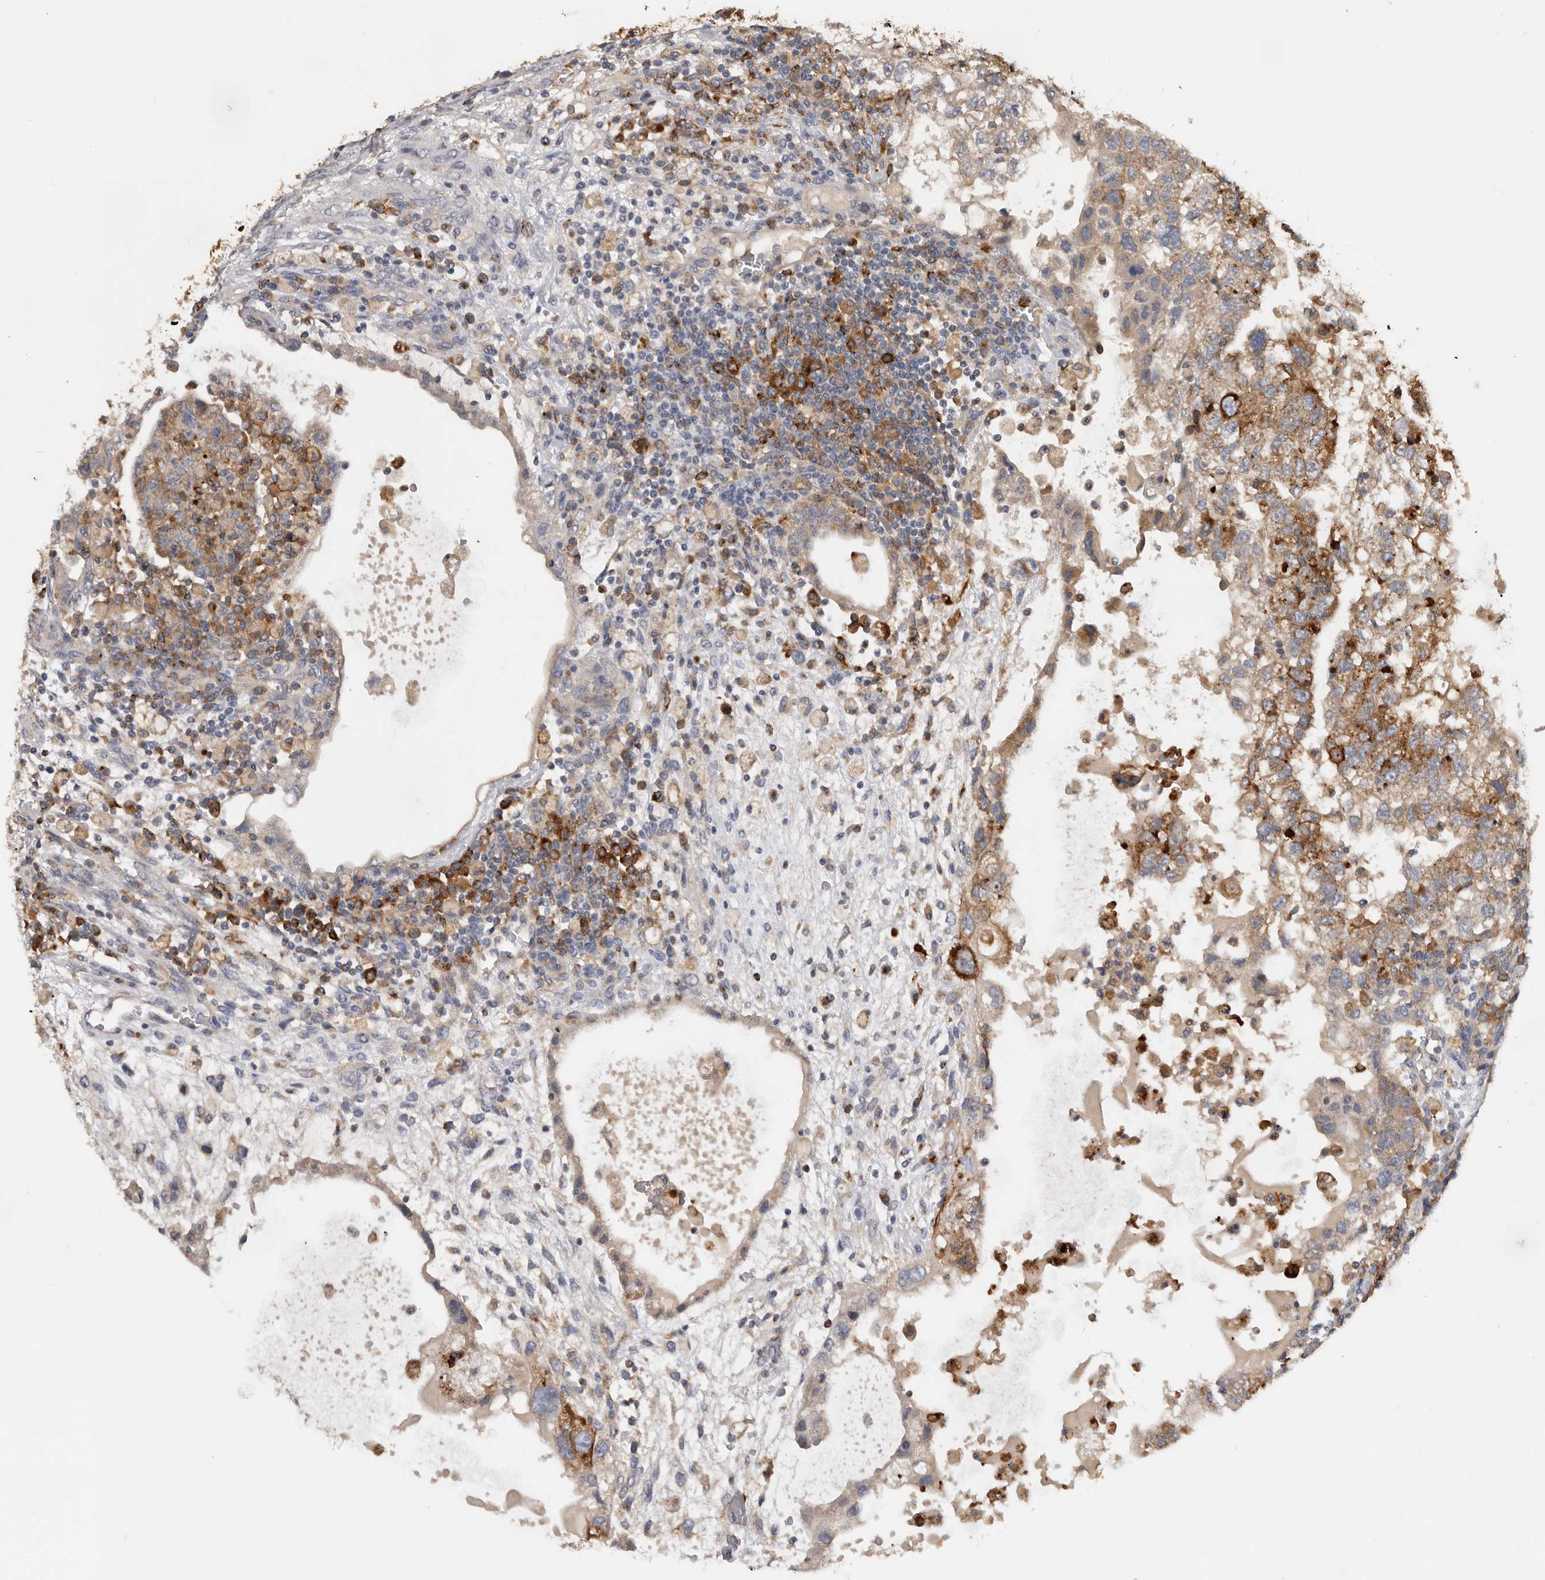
{"staining": {"intensity": "moderate", "quantity": ">75%", "location": "cytoplasmic/membranous"}, "tissue": "testis cancer", "cell_type": "Tumor cells", "image_type": "cancer", "snomed": [{"axis": "morphology", "description": "Carcinoma, Embryonal, NOS"}, {"axis": "topography", "description": "Testis"}], "caption": "There is medium levels of moderate cytoplasmic/membranous expression in tumor cells of testis cancer, as demonstrated by immunohistochemical staining (brown color).", "gene": "TFRC", "patient": {"sex": "male", "age": 36}}